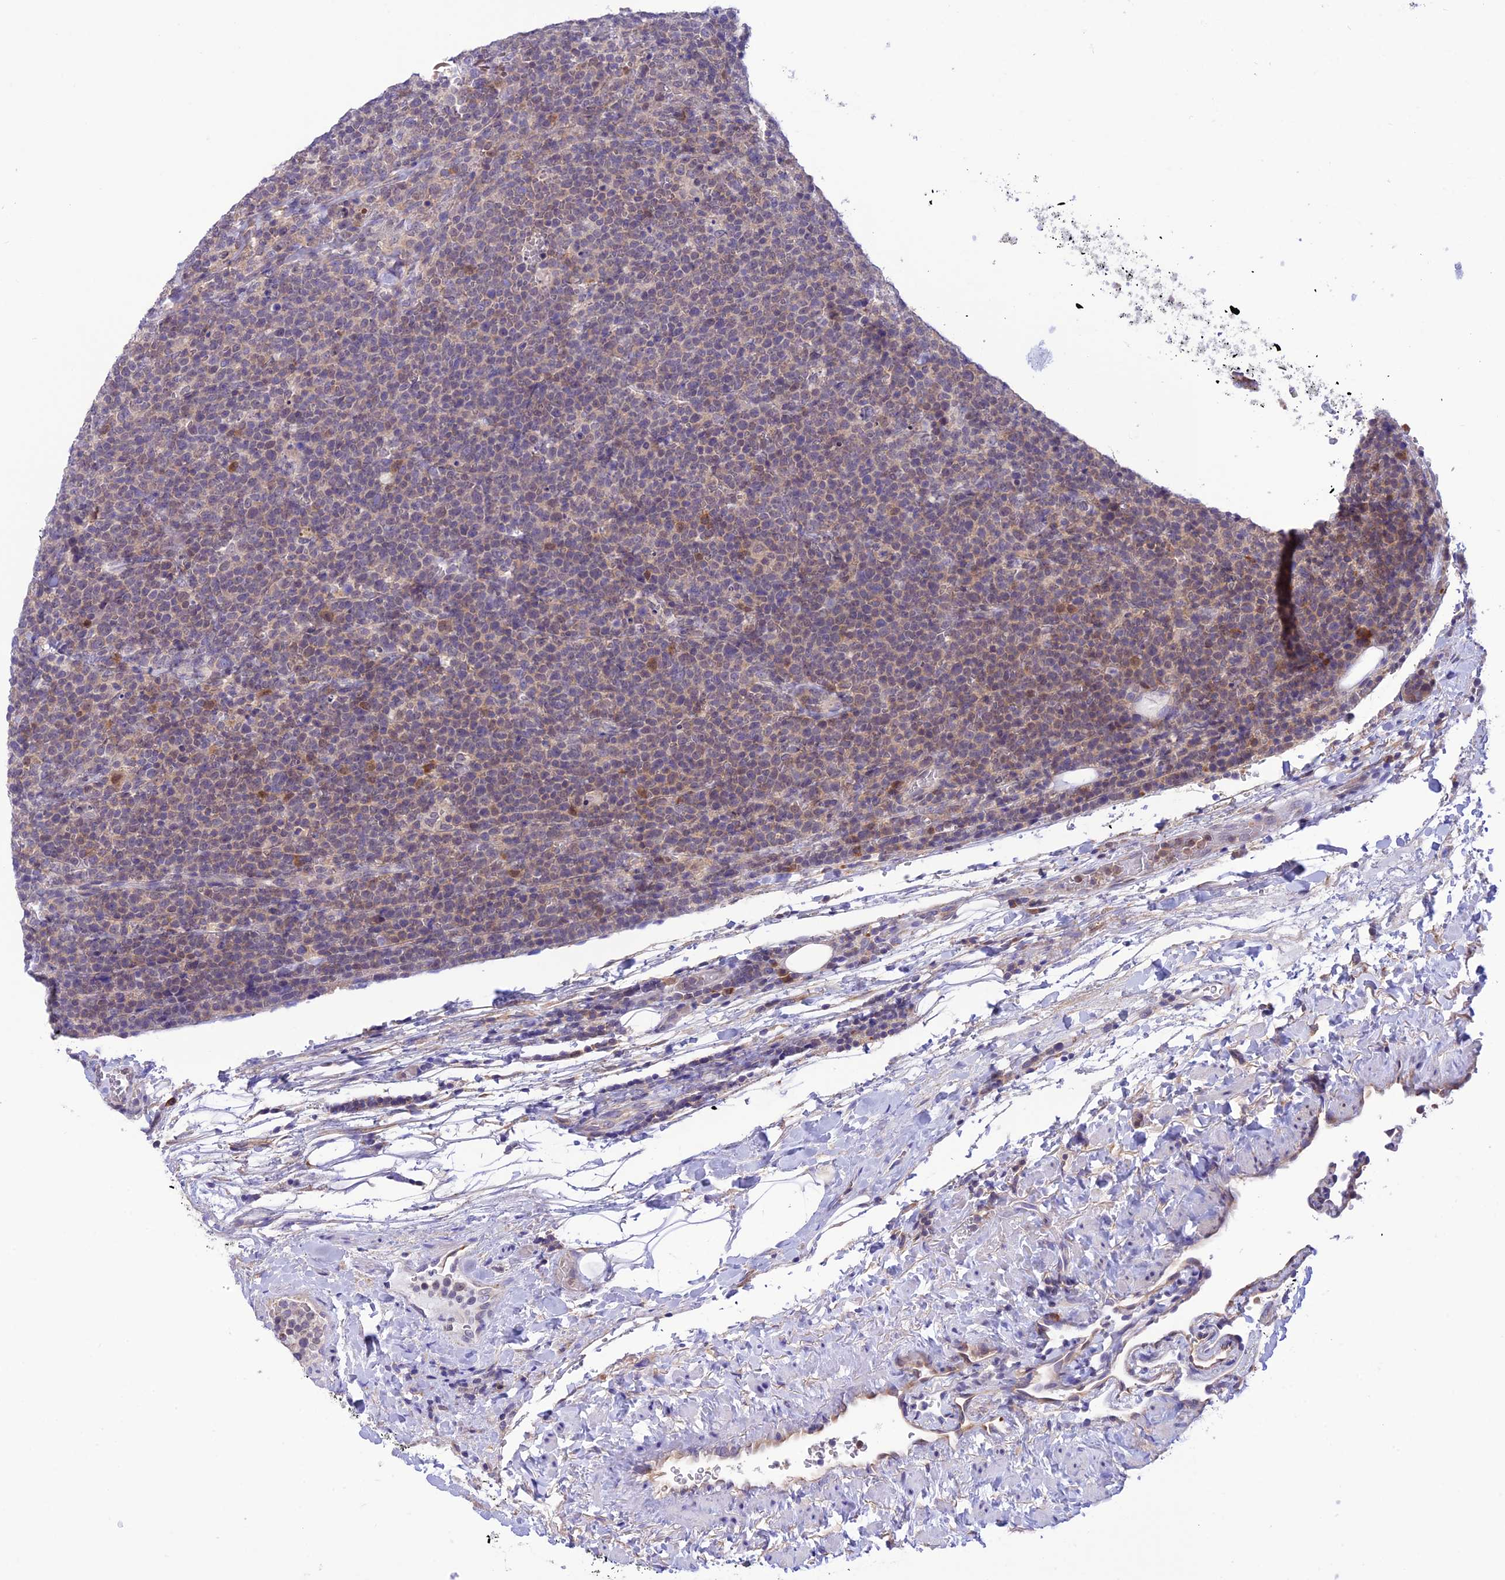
{"staining": {"intensity": "negative", "quantity": "none", "location": "none"}, "tissue": "lymphoma", "cell_type": "Tumor cells", "image_type": "cancer", "snomed": [{"axis": "morphology", "description": "Malignant lymphoma, non-Hodgkin's type, High grade"}, {"axis": "topography", "description": "Lymph node"}], "caption": "This is a photomicrograph of immunohistochemistry staining of lymphoma, which shows no expression in tumor cells.", "gene": "RNF126", "patient": {"sex": "male", "age": 61}}